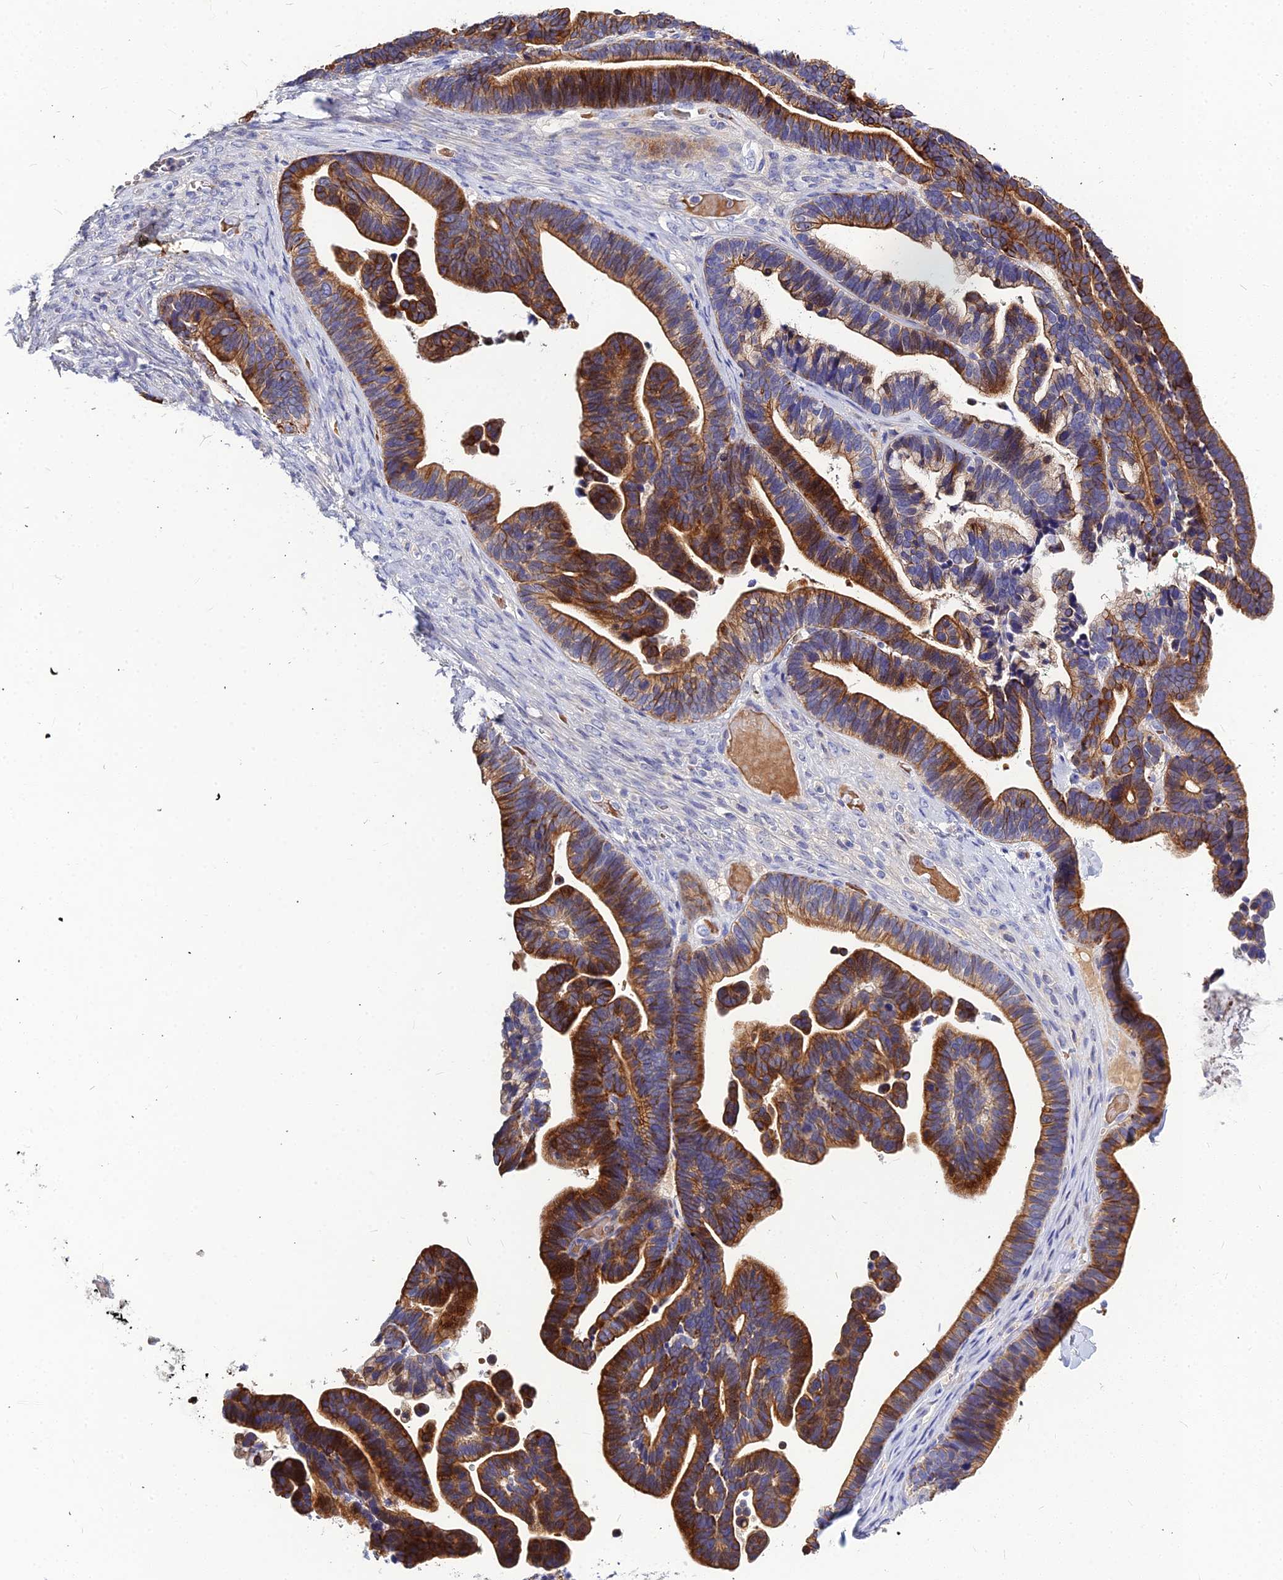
{"staining": {"intensity": "strong", "quantity": ">75%", "location": "cytoplasmic/membranous"}, "tissue": "ovarian cancer", "cell_type": "Tumor cells", "image_type": "cancer", "snomed": [{"axis": "morphology", "description": "Cystadenocarcinoma, serous, NOS"}, {"axis": "topography", "description": "Ovary"}], "caption": "Strong cytoplasmic/membranous staining is seen in about >75% of tumor cells in ovarian serous cystadenocarcinoma. (DAB IHC, brown staining for protein, blue staining for nuclei).", "gene": "DMRTA1", "patient": {"sex": "female", "age": 56}}